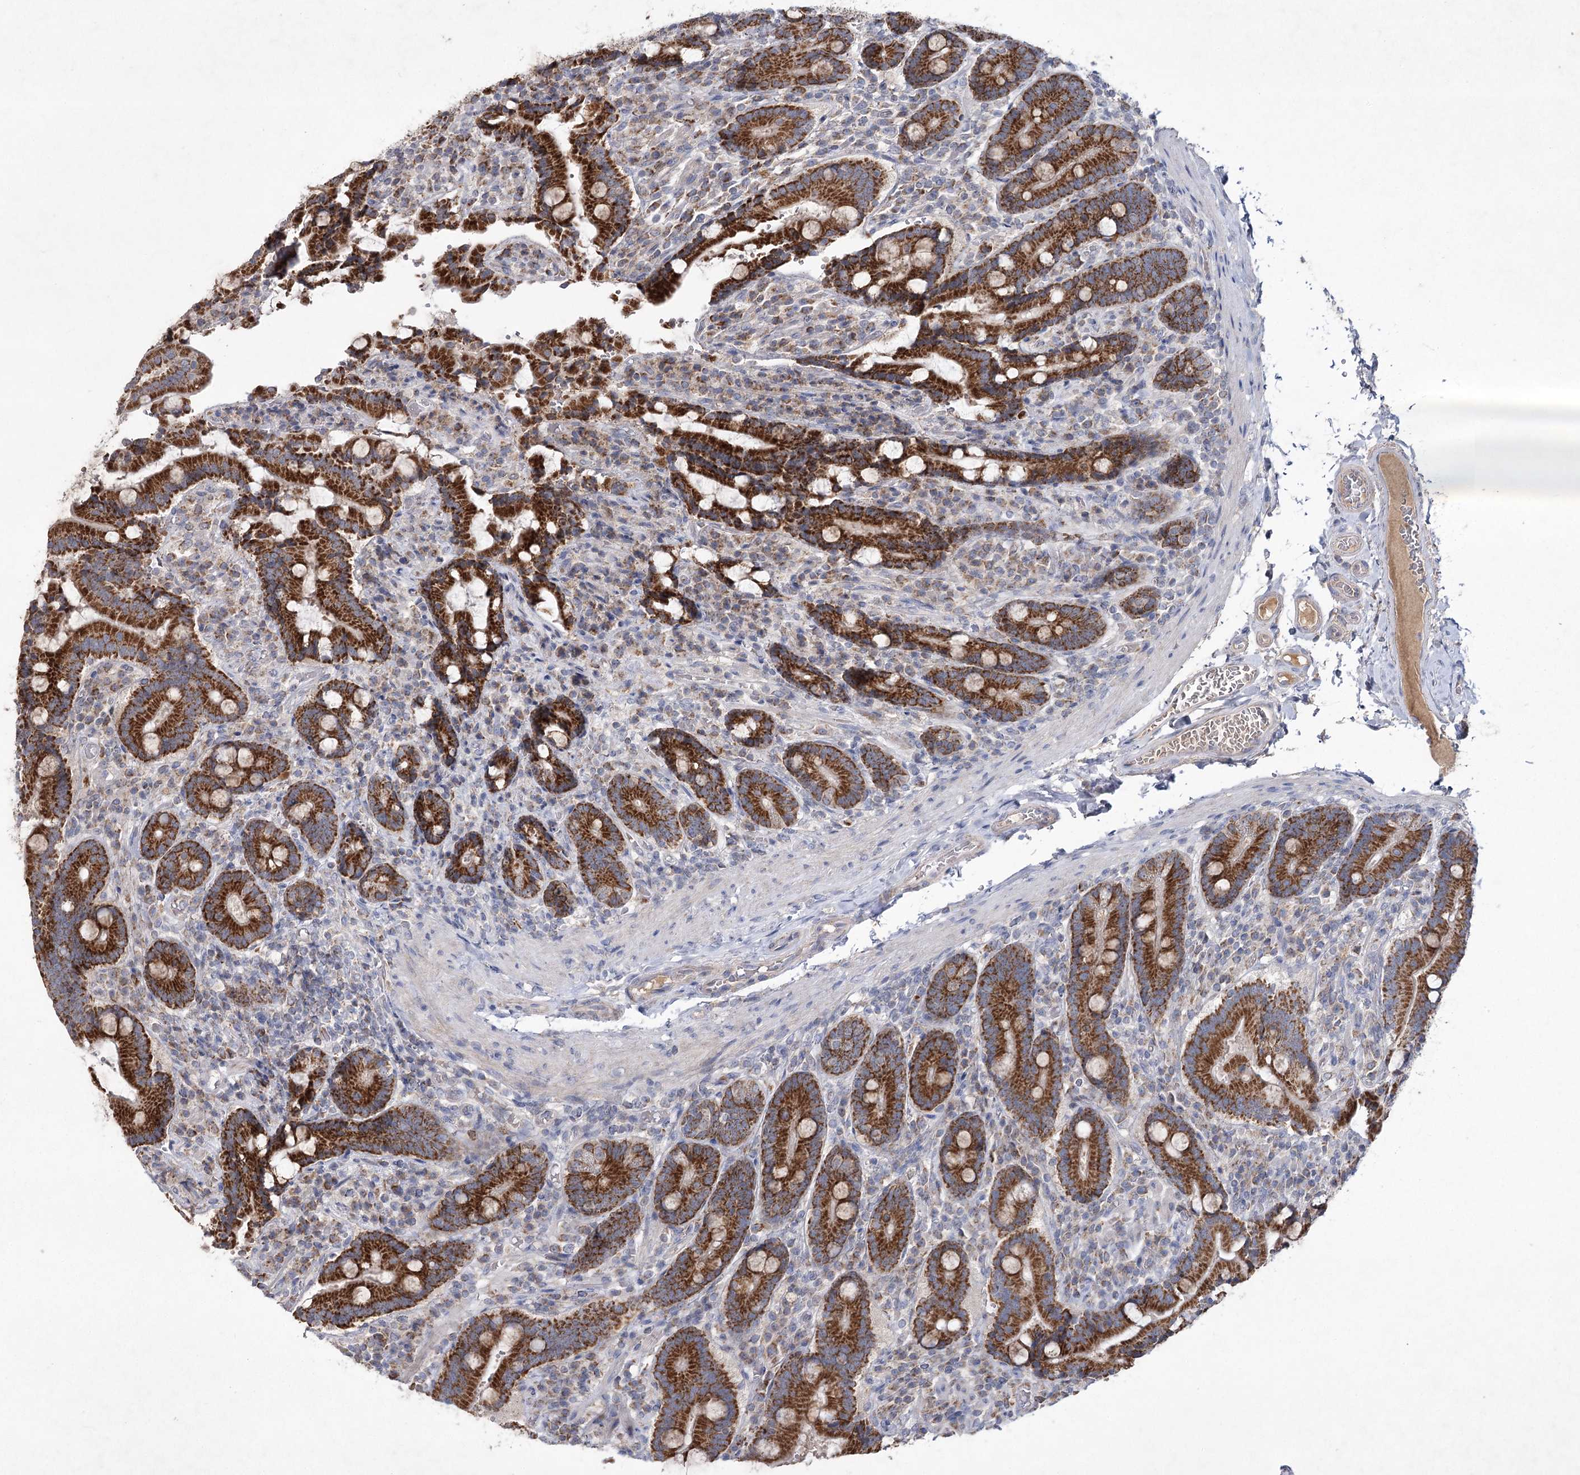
{"staining": {"intensity": "strong", "quantity": ">75%", "location": "cytoplasmic/membranous"}, "tissue": "duodenum", "cell_type": "Glandular cells", "image_type": "normal", "snomed": [{"axis": "morphology", "description": "Normal tissue, NOS"}, {"axis": "topography", "description": "Duodenum"}], "caption": "A photomicrograph of duodenum stained for a protein displays strong cytoplasmic/membranous brown staining in glandular cells. The staining was performed using DAB (3,3'-diaminobenzidine), with brown indicating positive protein expression. Nuclei are stained blue with hematoxylin.", "gene": "MRPL44", "patient": {"sex": "female", "age": 62}}